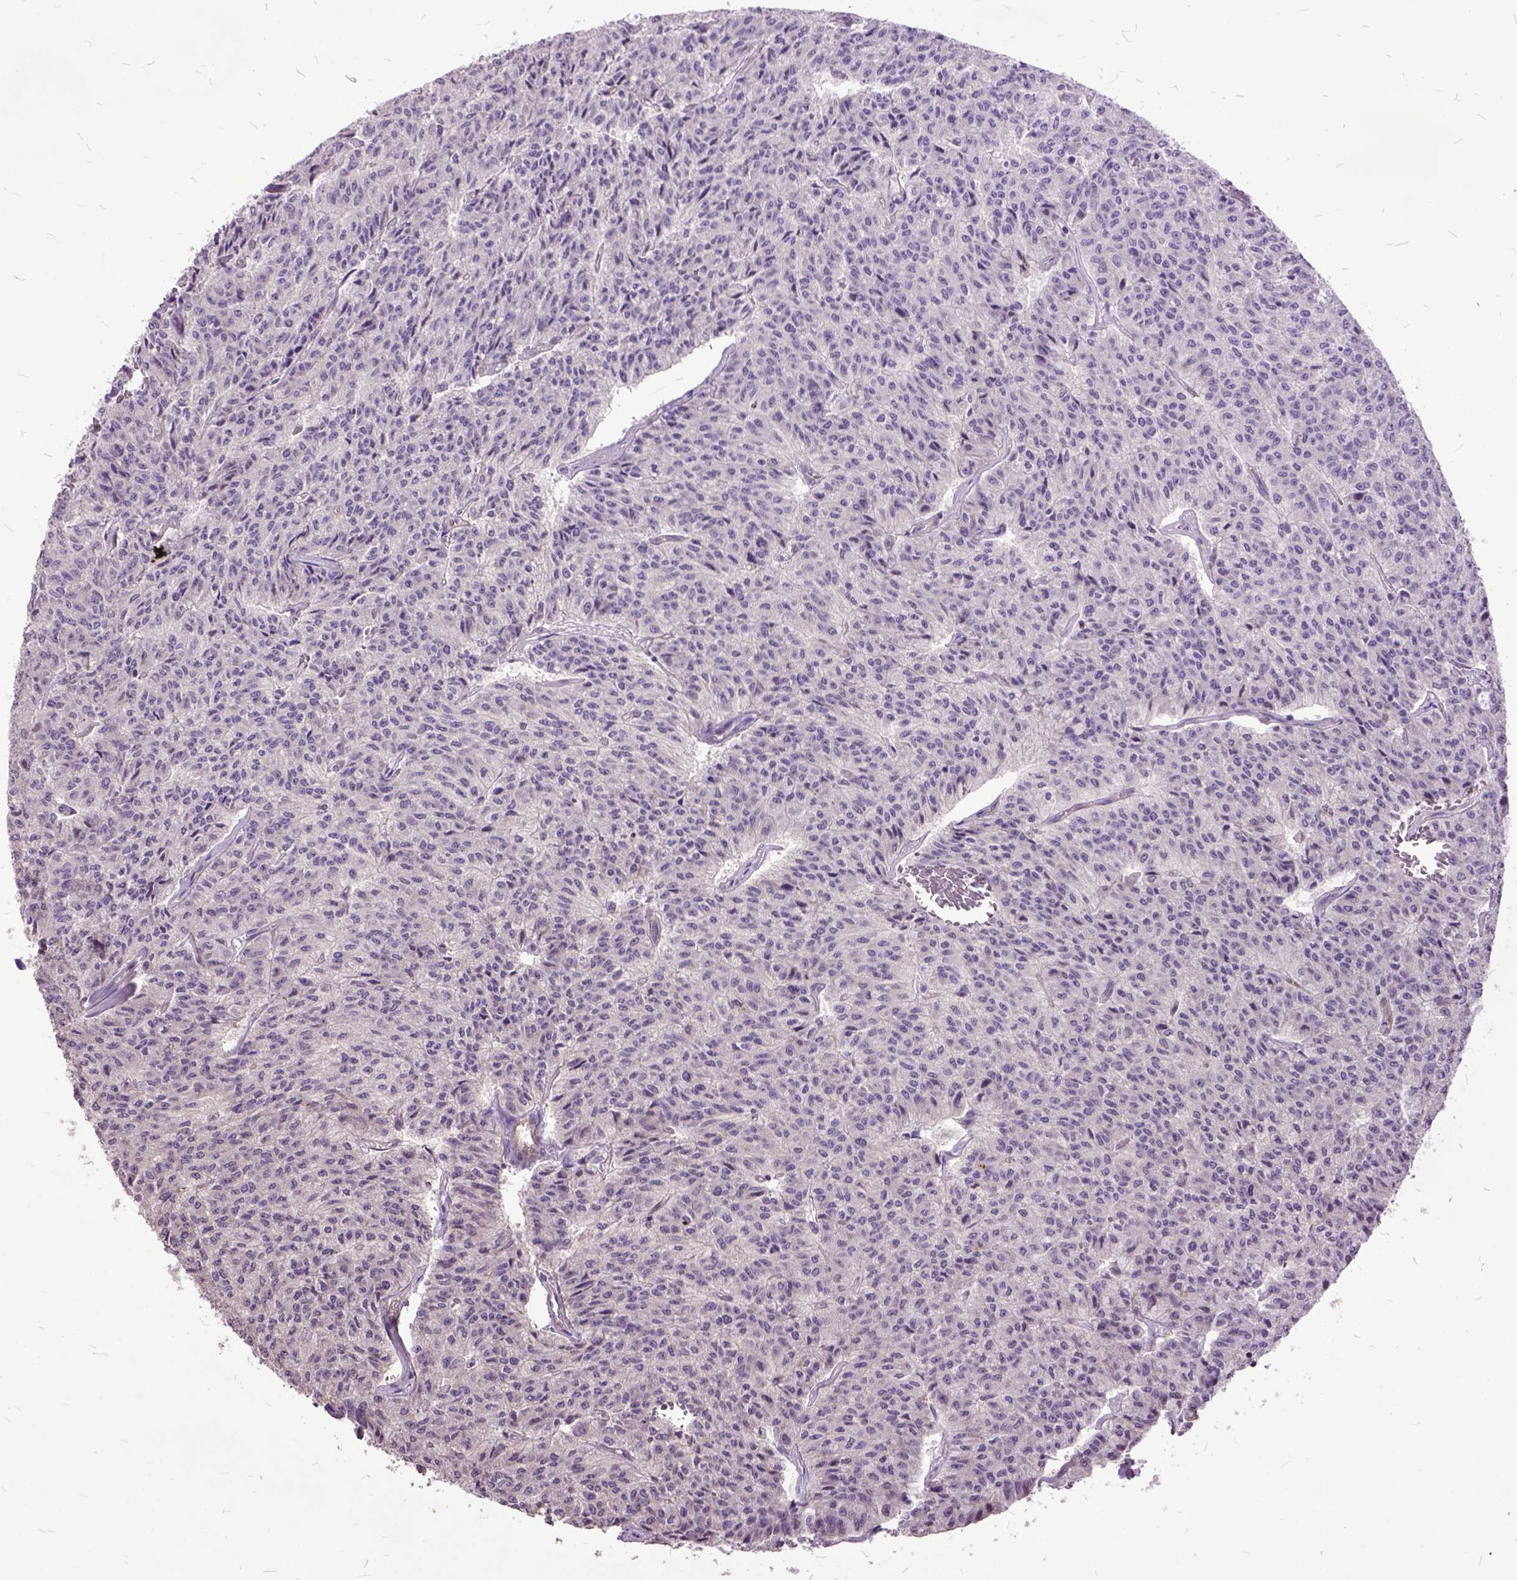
{"staining": {"intensity": "negative", "quantity": "none", "location": "none"}, "tissue": "carcinoid", "cell_type": "Tumor cells", "image_type": "cancer", "snomed": [{"axis": "morphology", "description": "Carcinoid, malignant, NOS"}, {"axis": "topography", "description": "Lung"}], "caption": "Protein analysis of carcinoid (malignant) demonstrates no significant expression in tumor cells.", "gene": "AREG", "patient": {"sex": "male", "age": 71}}